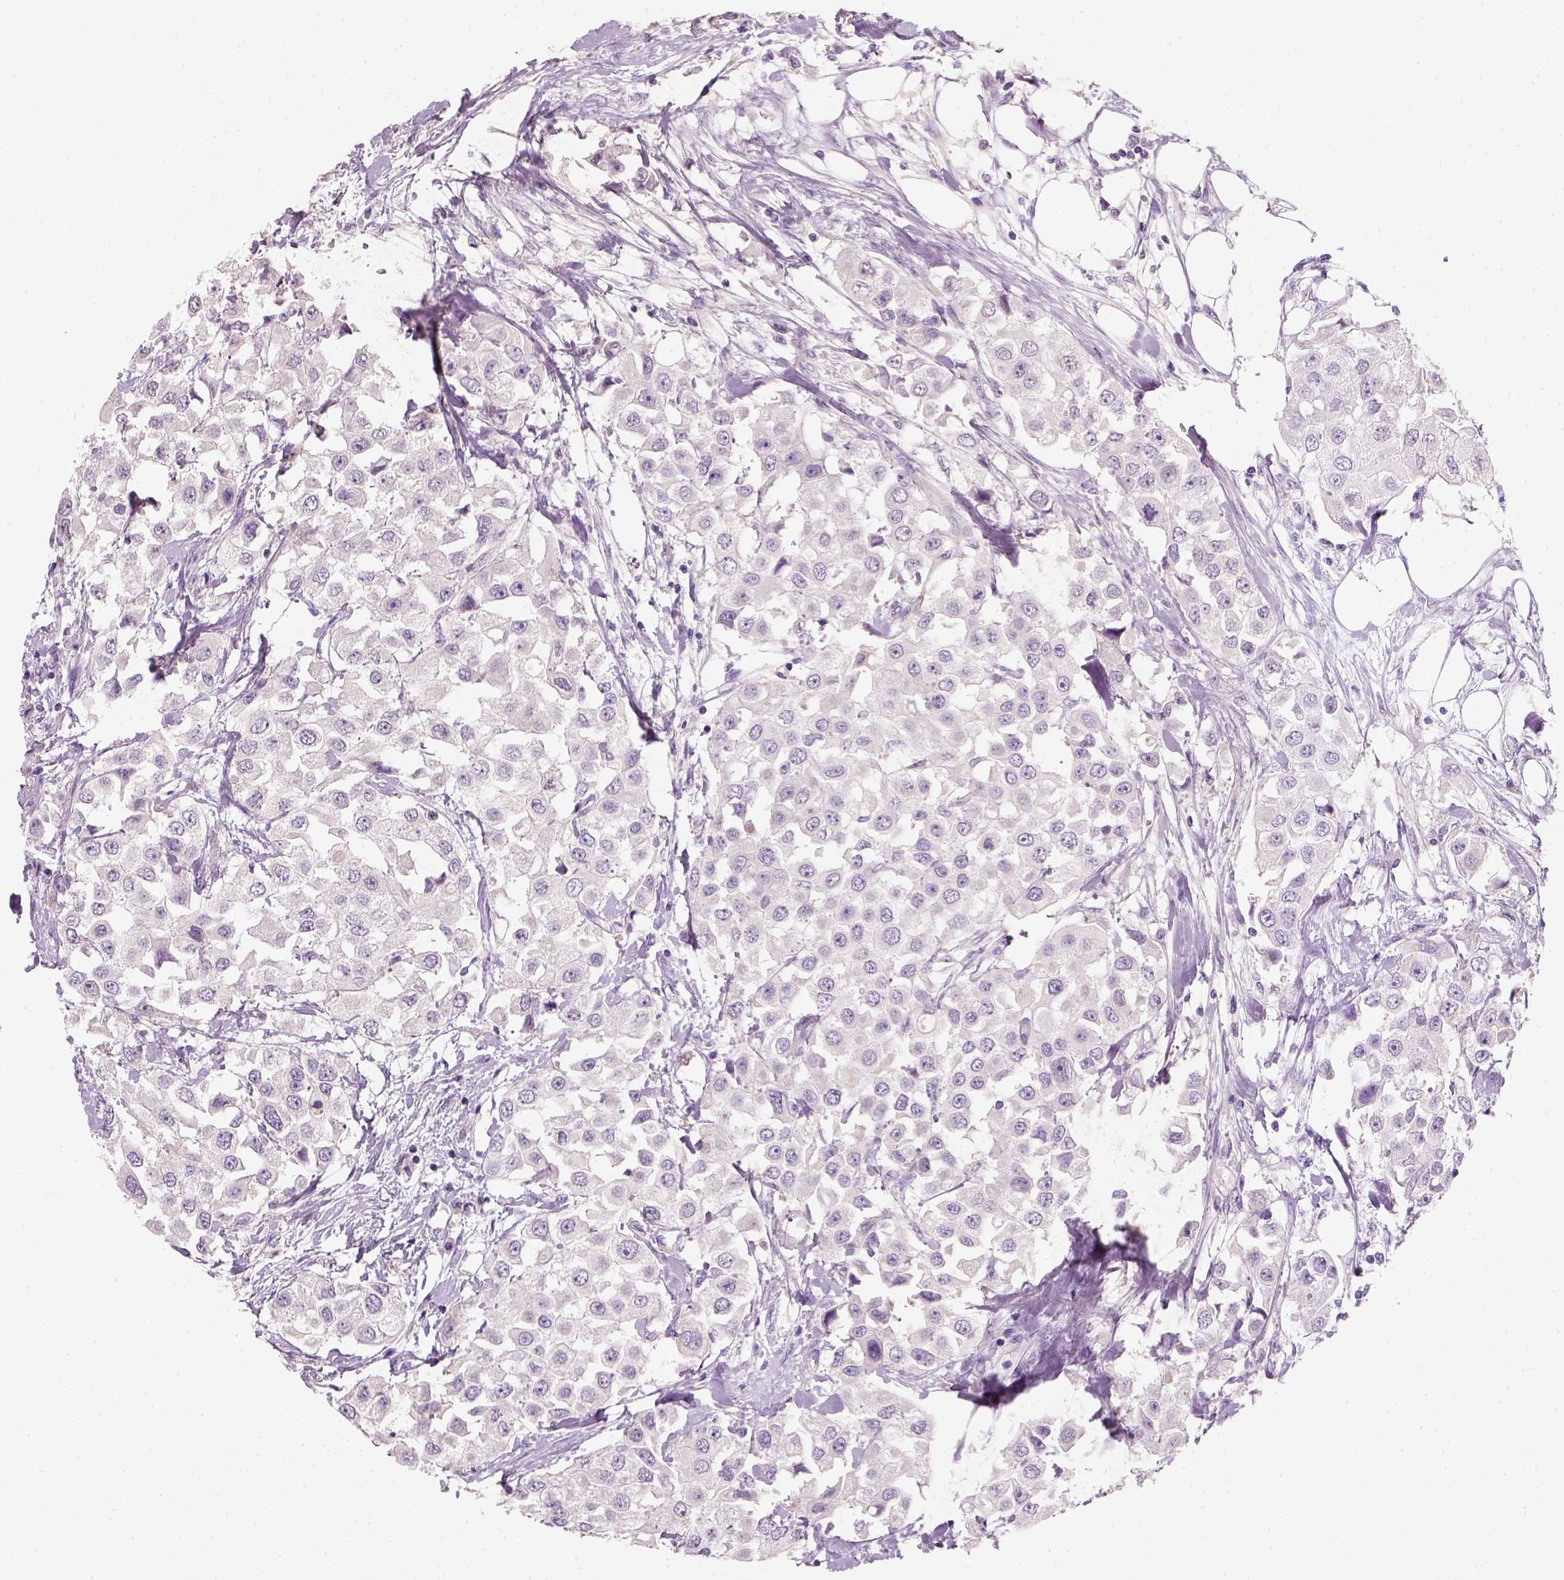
{"staining": {"intensity": "negative", "quantity": "none", "location": "none"}, "tissue": "urothelial cancer", "cell_type": "Tumor cells", "image_type": "cancer", "snomed": [{"axis": "morphology", "description": "Urothelial carcinoma, High grade"}, {"axis": "topography", "description": "Urinary bladder"}], "caption": "An immunohistochemistry (IHC) micrograph of urothelial cancer is shown. There is no staining in tumor cells of urothelial cancer. Nuclei are stained in blue.", "gene": "NUDT6", "patient": {"sex": "female", "age": 64}}